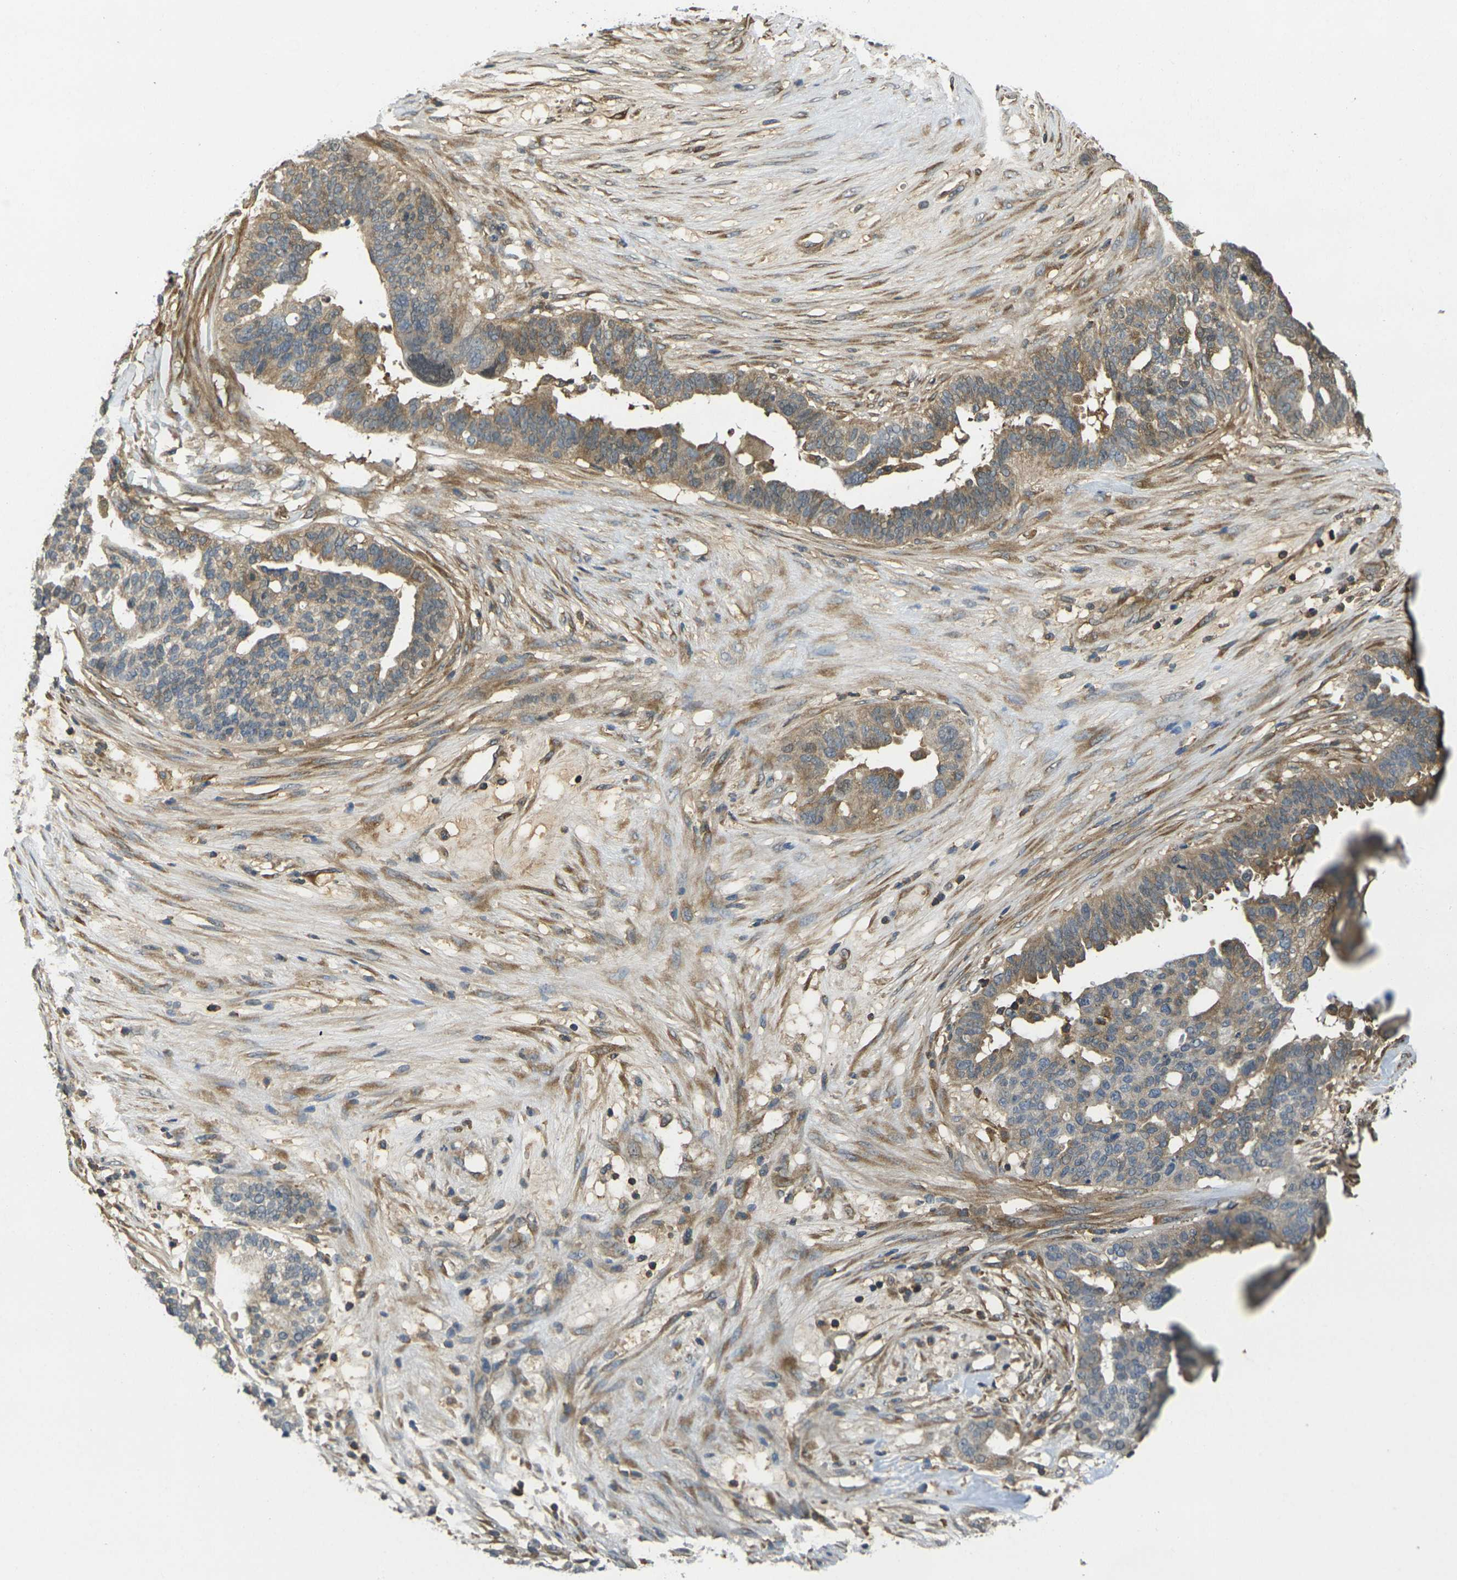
{"staining": {"intensity": "moderate", "quantity": "25%-75%", "location": "cytoplasmic/membranous"}, "tissue": "ovarian cancer", "cell_type": "Tumor cells", "image_type": "cancer", "snomed": [{"axis": "morphology", "description": "Cystadenocarcinoma, serous, NOS"}, {"axis": "topography", "description": "Ovary"}], "caption": "Immunohistochemistry staining of ovarian serous cystadenocarcinoma, which shows medium levels of moderate cytoplasmic/membranous expression in approximately 25%-75% of tumor cells indicating moderate cytoplasmic/membranous protein expression. The staining was performed using DAB (3,3'-diaminobenzidine) (brown) for protein detection and nuclei were counterstained in hematoxylin (blue).", "gene": "CAST", "patient": {"sex": "female", "age": 59}}